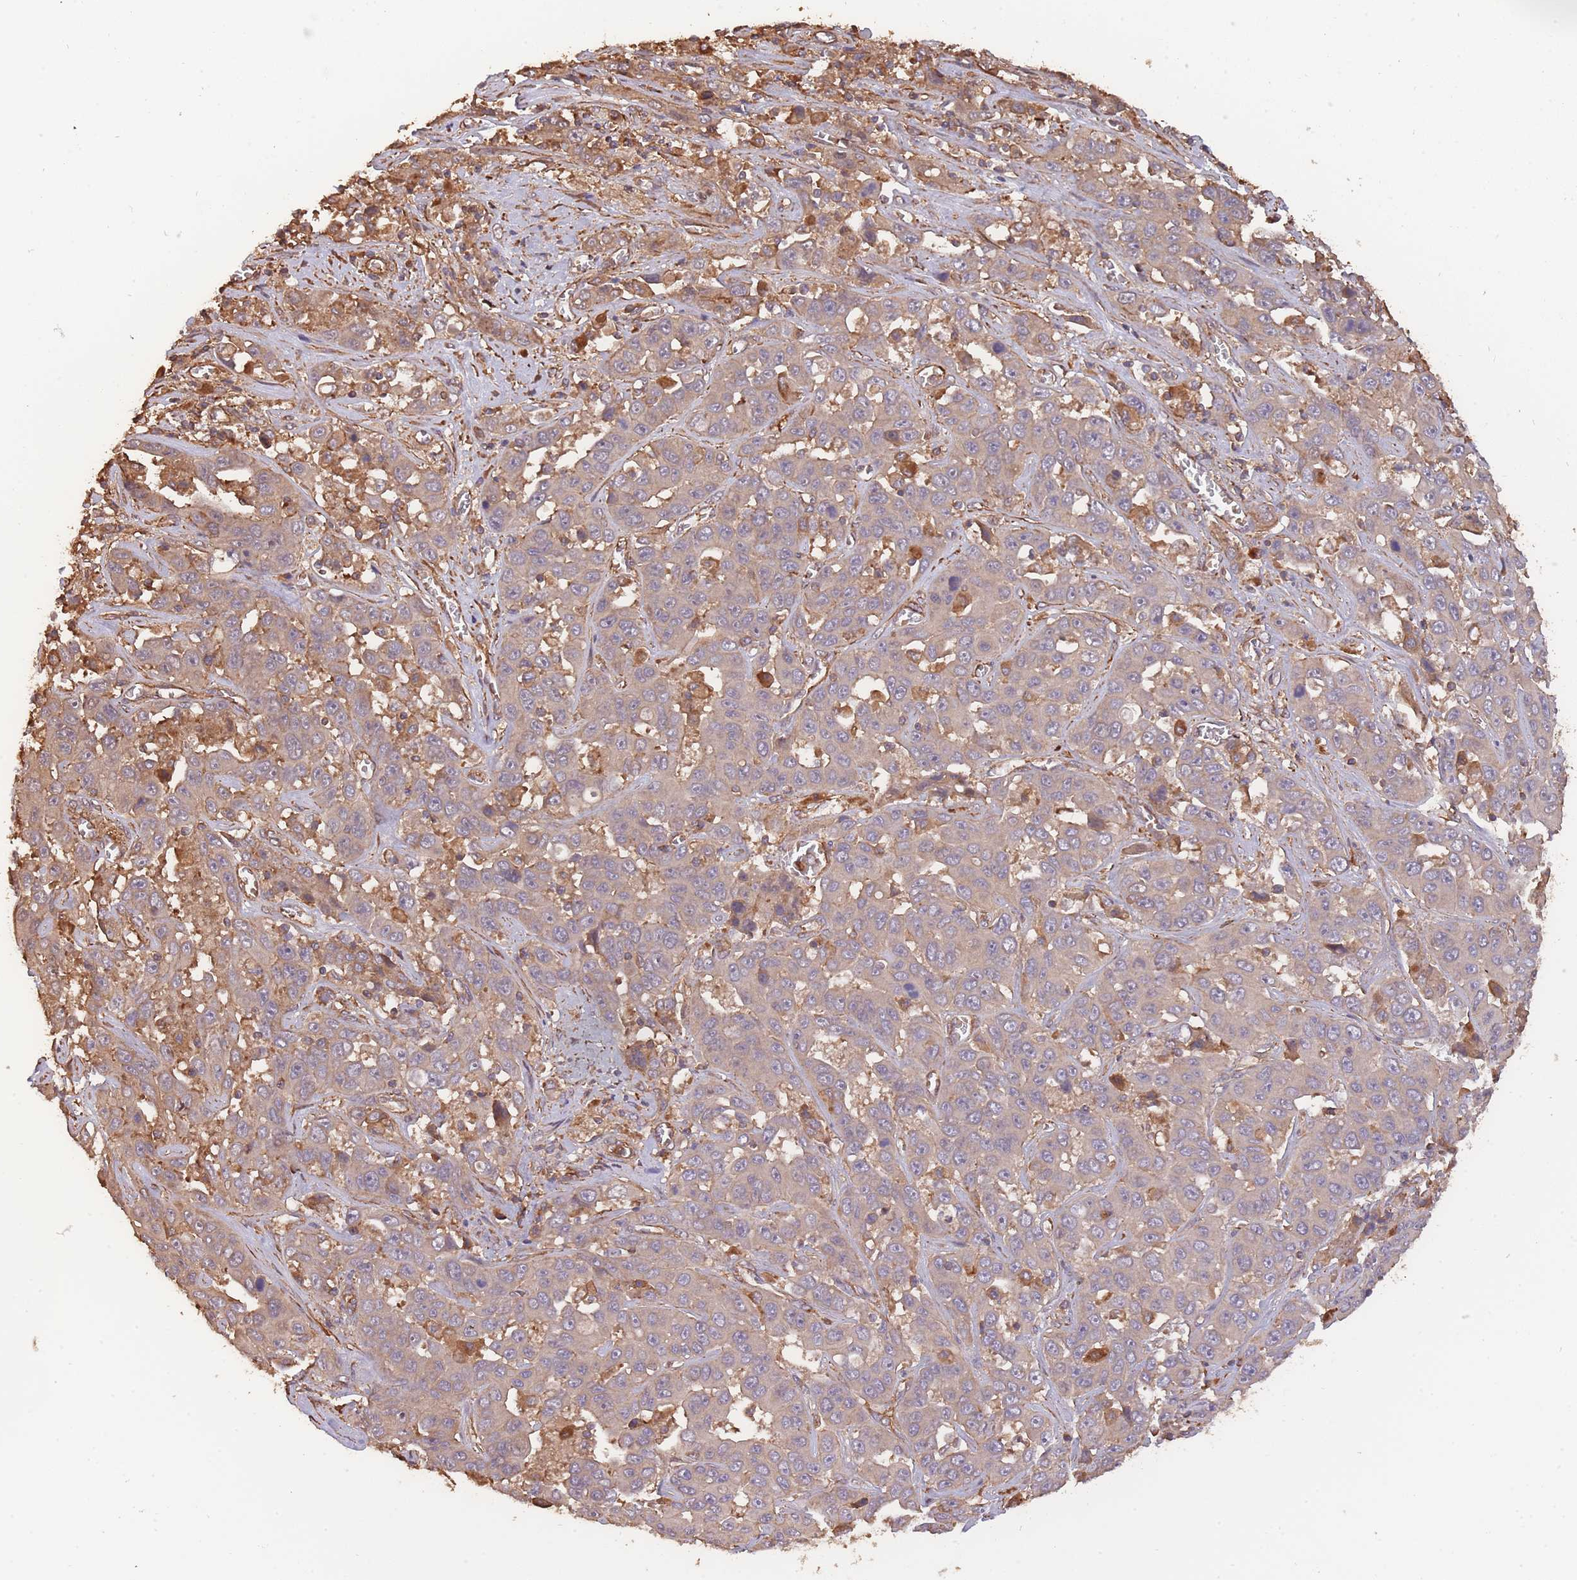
{"staining": {"intensity": "moderate", "quantity": "25%-75%", "location": "cytoplasmic/membranous"}, "tissue": "liver cancer", "cell_type": "Tumor cells", "image_type": "cancer", "snomed": [{"axis": "morphology", "description": "Cholangiocarcinoma"}, {"axis": "topography", "description": "Liver"}], "caption": "Cholangiocarcinoma (liver) tissue exhibits moderate cytoplasmic/membranous positivity in about 25%-75% of tumor cells", "gene": "ARMH3", "patient": {"sex": "female", "age": 52}}